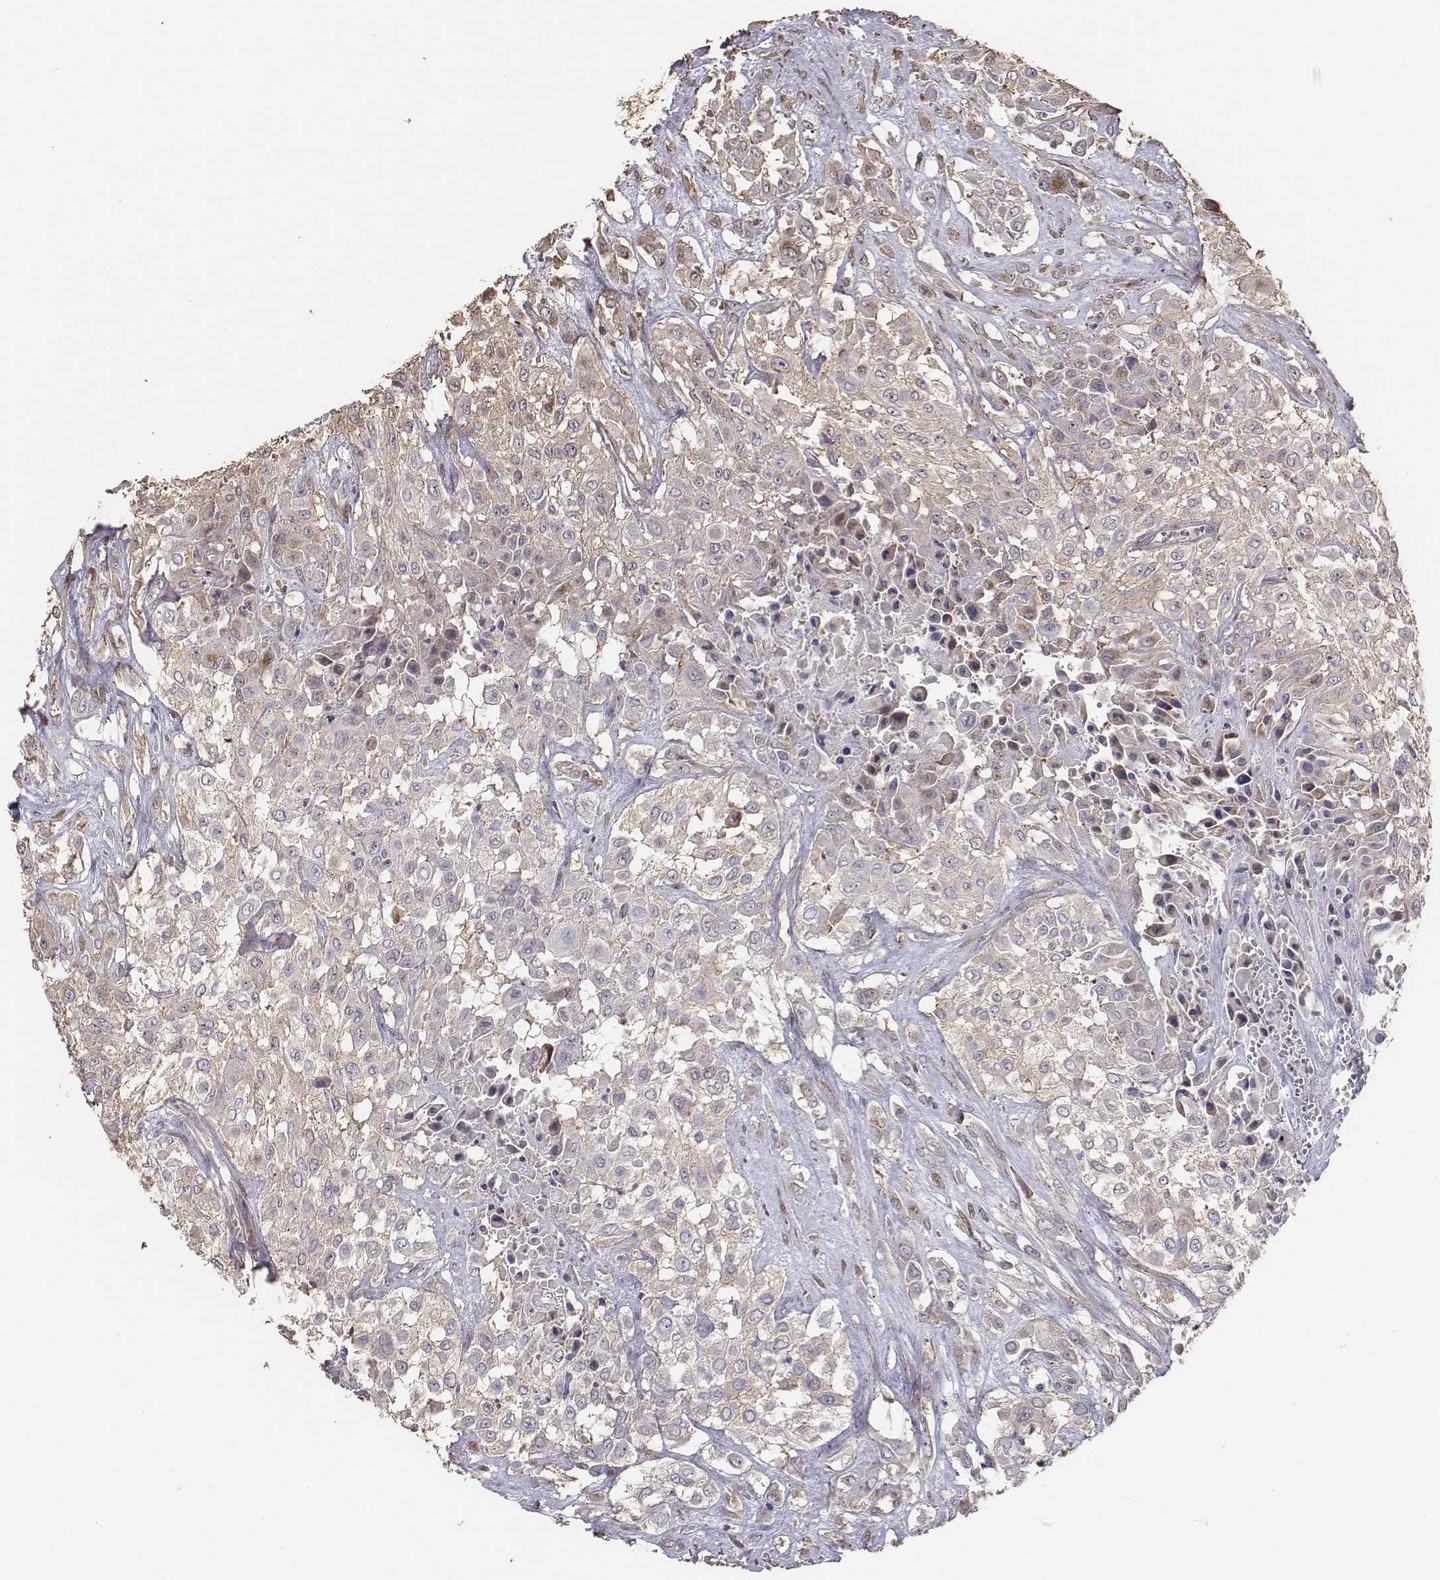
{"staining": {"intensity": "weak", "quantity": ">75%", "location": "cytoplasmic/membranous"}, "tissue": "urothelial cancer", "cell_type": "Tumor cells", "image_type": "cancer", "snomed": [{"axis": "morphology", "description": "Urothelial carcinoma, High grade"}, {"axis": "topography", "description": "Urinary bladder"}], "caption": "Immunohistochemical staining of human urothelial cancer exhibits weak cytoplasmic/membranous protein staining in approximately >75% of tumor cells.", "gene": "AP1B1", "patient": {"sex": "male", "age": 57}}